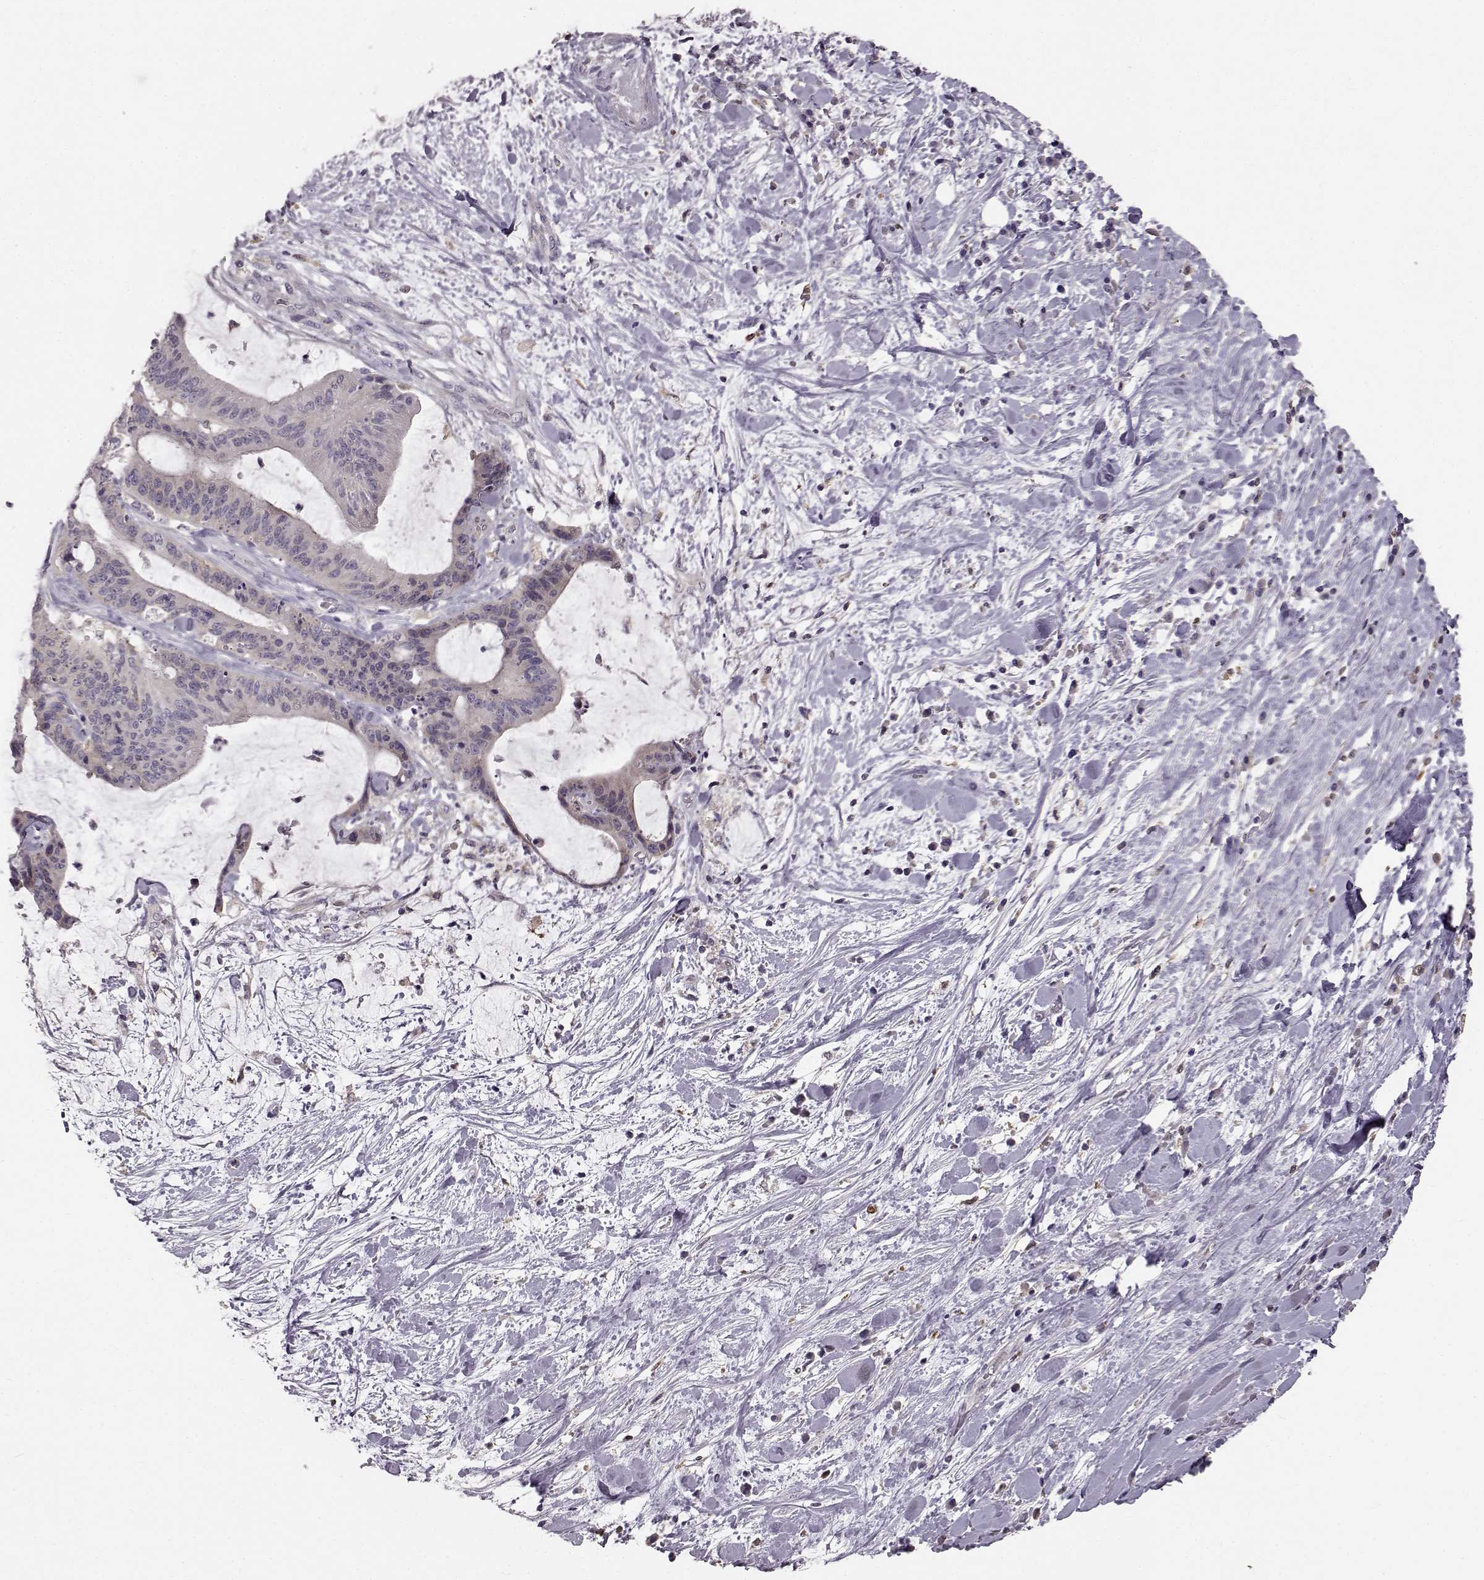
{"staining": {"intensity": "negative", "quantity": "none", "location": "none"}, "tissue": "liver cancer", "cell_type": "Tumor cells", "image_type": "cancer", "snomed": [{"axis": "morphology", "description": "Cholangiocarcinoma"}, {"axis": "topography", "description": "Liver"}], "caption": "Immunohistochemistry photomicrograph of cholangiocarcinoma (liver) stained for a protein (brown), which demonstrates no expression in tumor cells. Nuclei are stained in blue.", "gene": "SPAG17", "patient": {"sex": "female", "age": 73}}